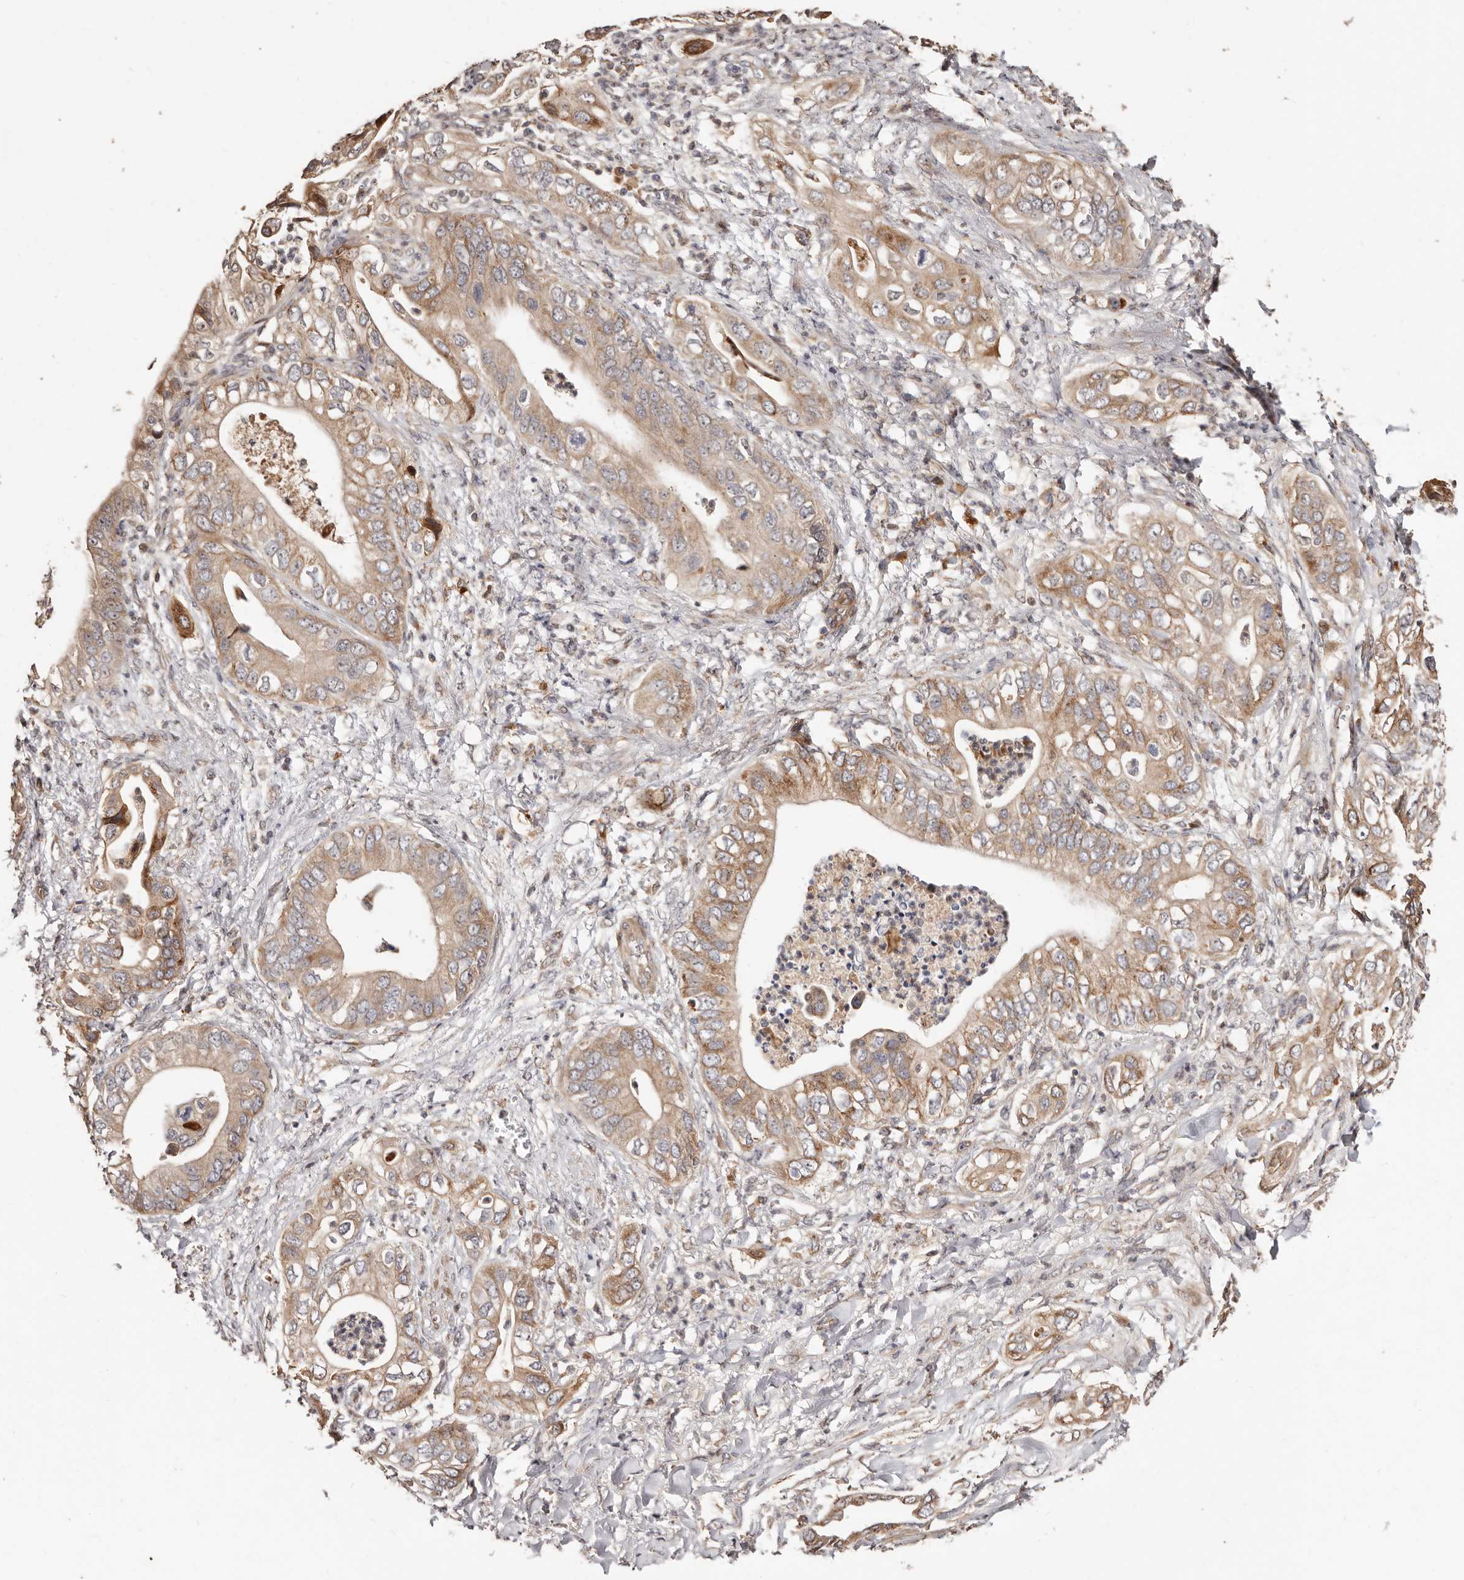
{"staining": {"intensity": "moderate", "quantity": ">75%", "location": "cytoplasmic/membranous"}, "tissue": "pancreatic cancer", "cell_type": "Tumor cells", "image_type": "cancer", "snomed": [{"axis": "morphology", "description": "Adenocarcinoma, NOS"}, {"axis": "topography", "description": "Pancreas"}], "caption": "Immunohistochemical staining of human pancreatic cancer exhibits medium levels of moderate cytoplasmic/membranous positivity in approximately >75% of tumor cells.", "gene": "APOL6", "patient": {"sex": "female", "age": 78}}